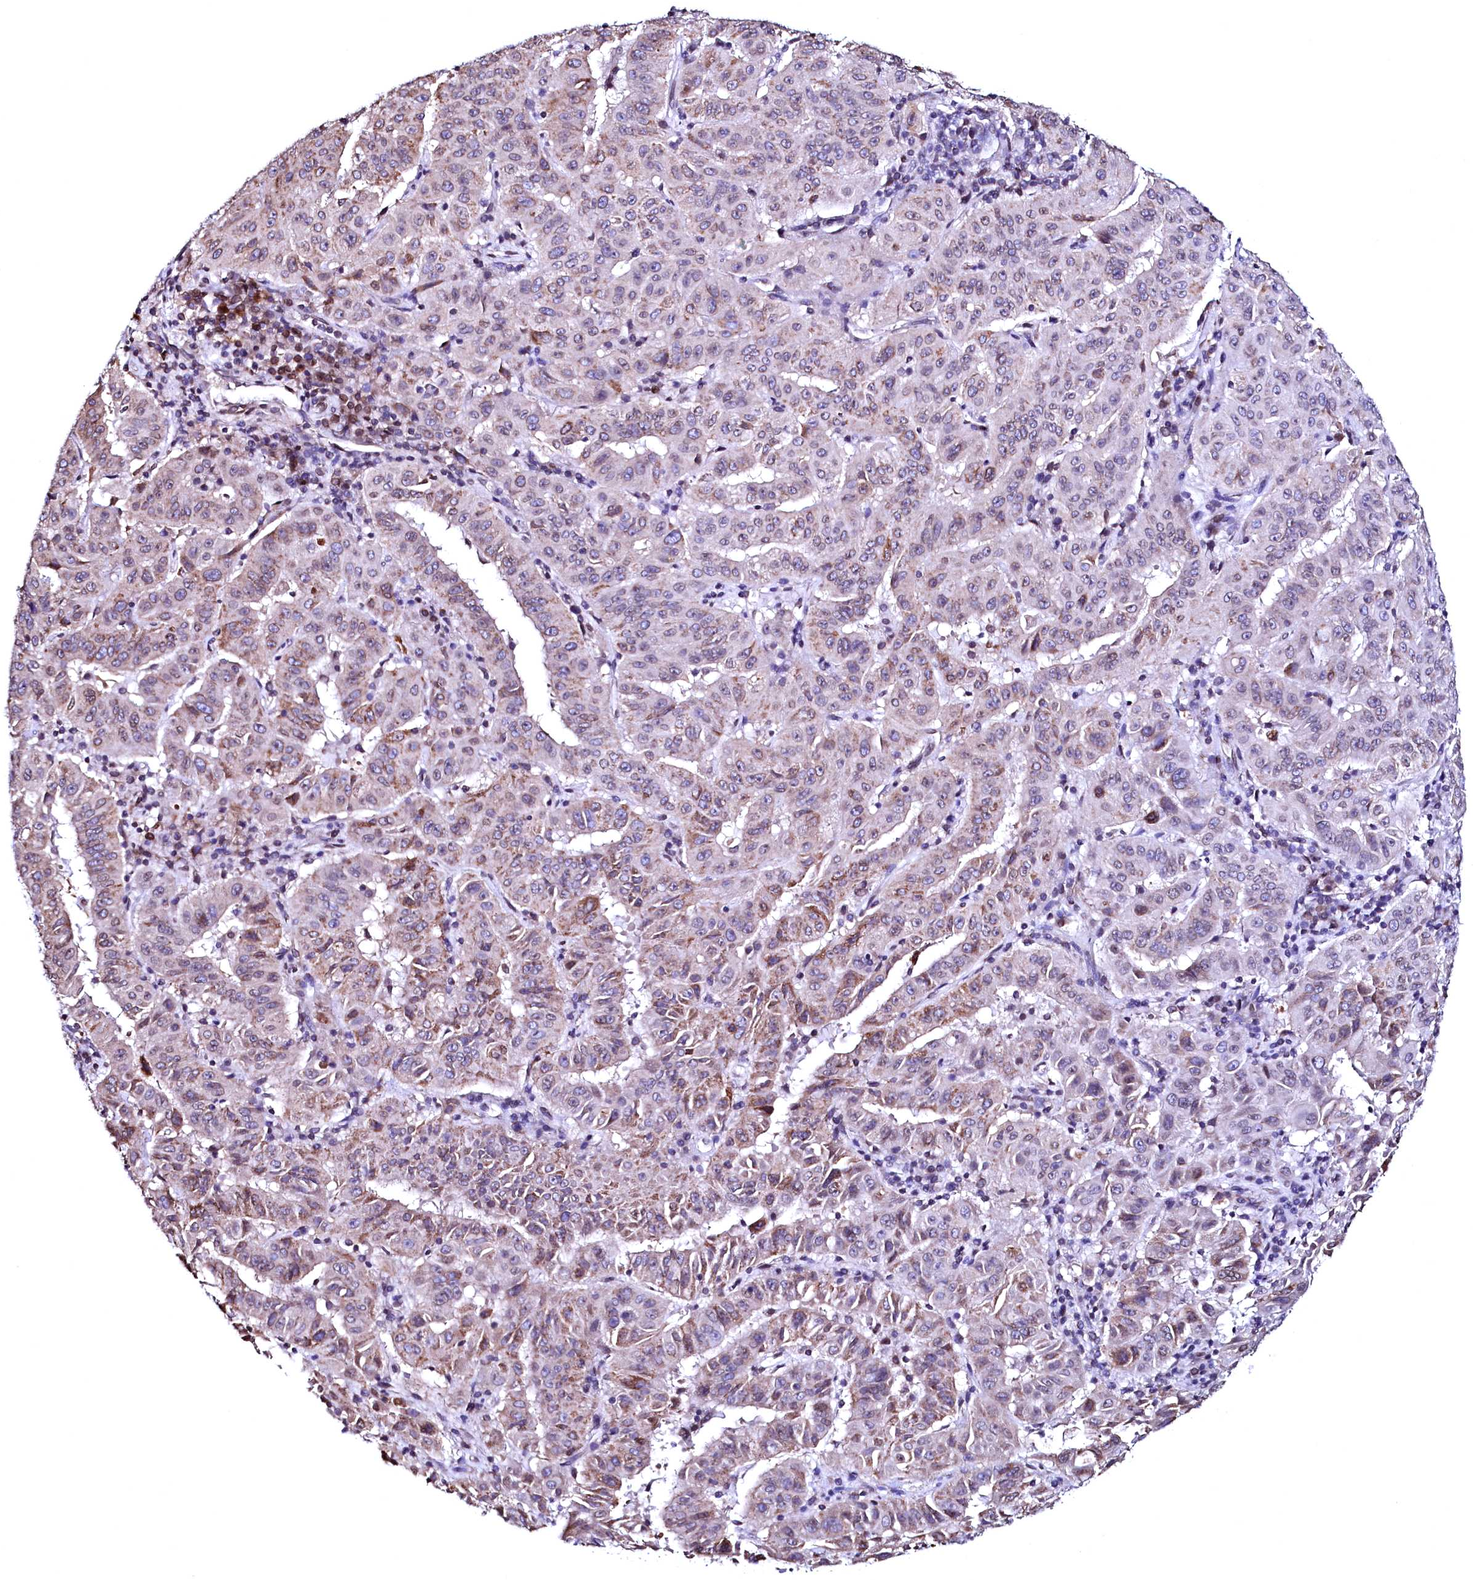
{"staining": {"intensity": "moderate", "quantity": "<25%", "location": "cytoplasmic/membranous"}, "tissue": "pancreatic cancer", "cell_type": "Tumor cells", "image_type": "cancer", "snomed": [{"axis": "morphology", "description": "Adenocarcinoma, NOS"}, {"axis": "topography", "description": "Pancreas"}], "caption": "Immunohistochemical staining of pancreatic adenocarcinoma exhibits low levels of moderate cytoplasmic/membranous expression in approximately <25% of tumor cells.", "gene": "HAND1", "patient": {"sex": "male", "age": 63}}